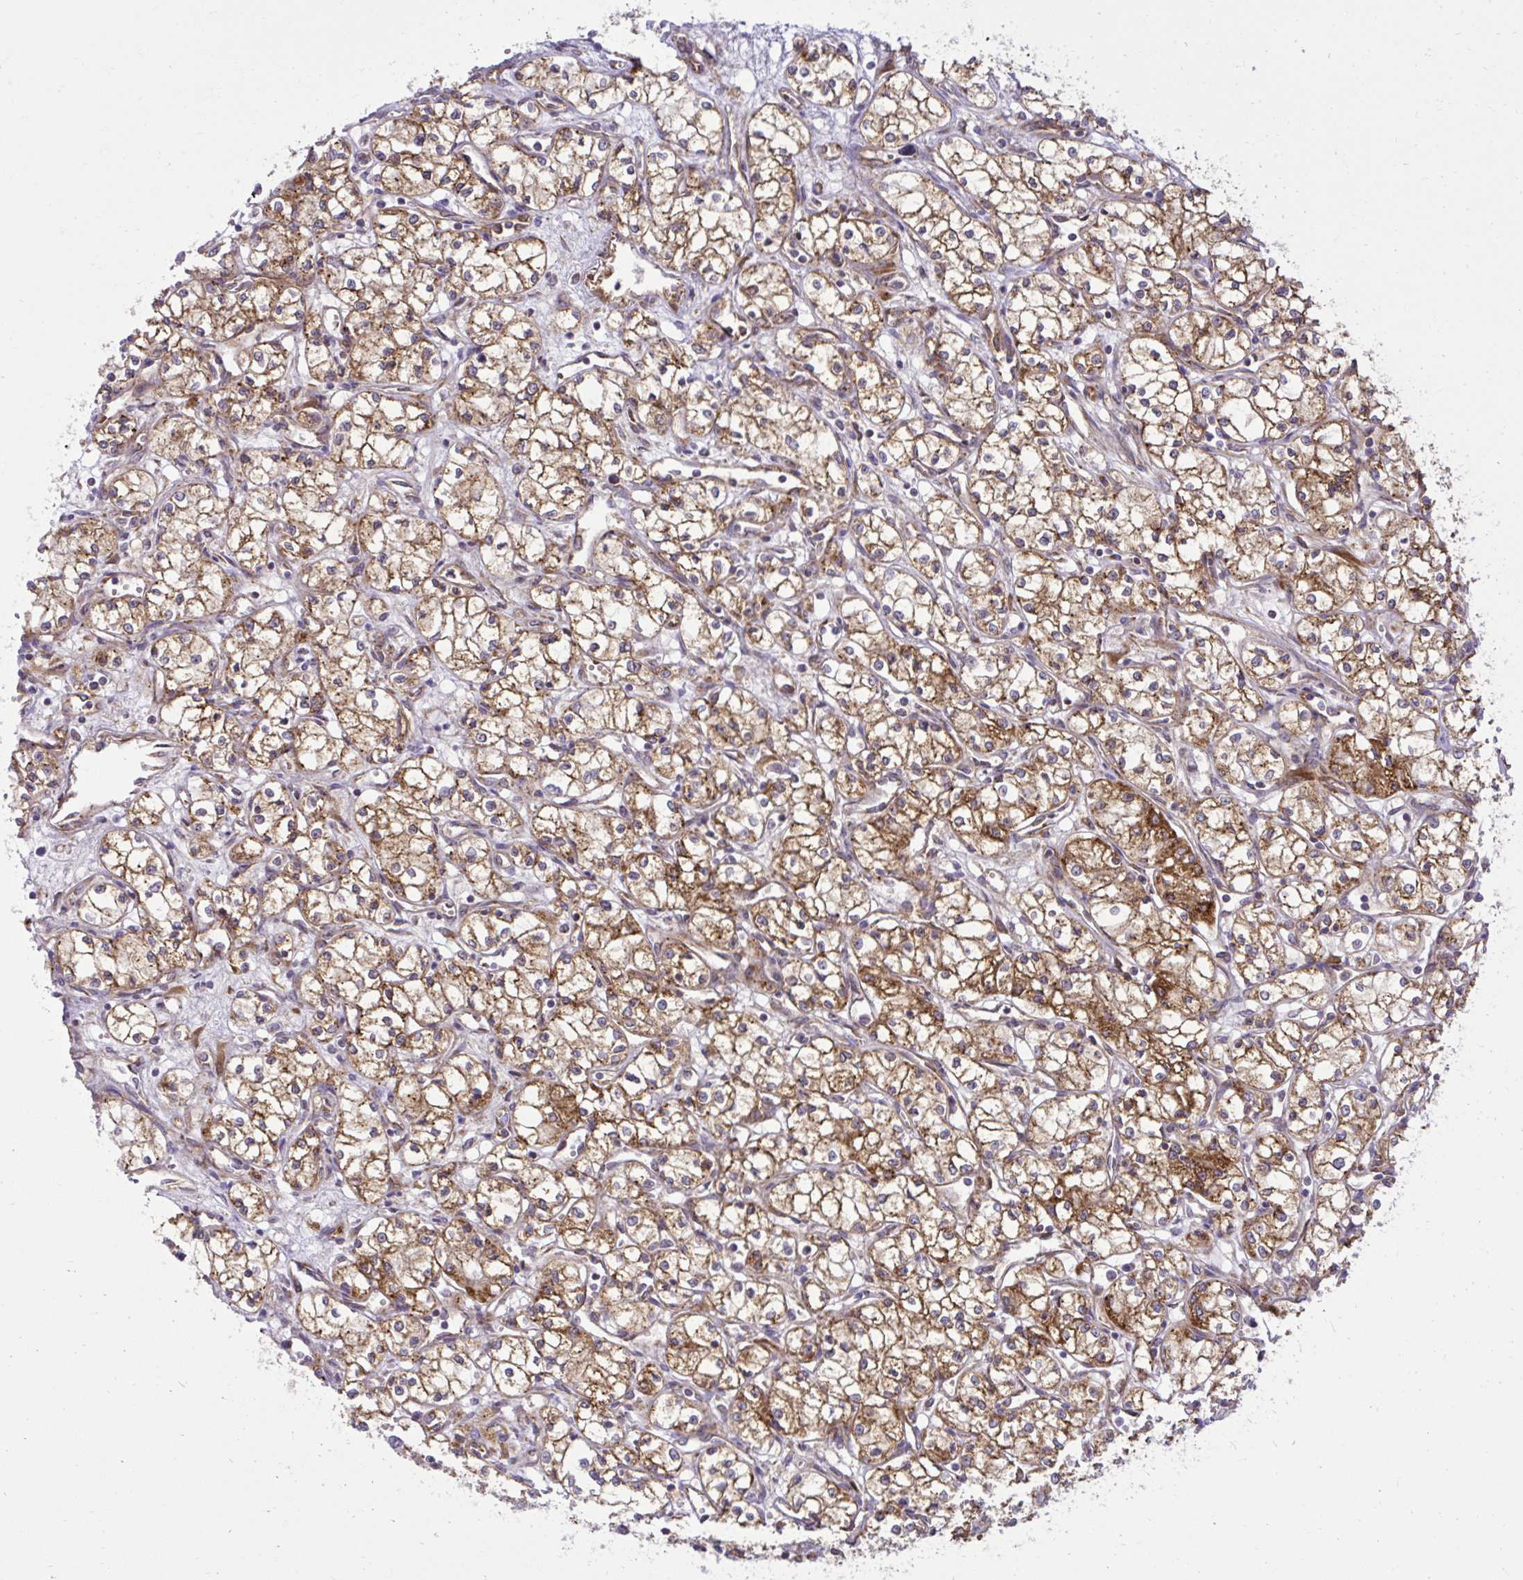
{"staining": {"intensity": "moderate", "quantity": ">75%", "location": "cytoplasmic/membranous"}, "tissue": "renal cancer", "cell_type": "Tumor cells", "image_type": "cancer", "snomed": [{"axis": "morphology", "description": "Normal tissue, NOS"}, {"axis": "morphology", "description": "Adenocarcinoma, NOS"}, {"axis": "topography", "description": "Kidney"}], "caption": "There is medium levels of moderate cytoplasmic/membranous positivity in tumor cells of adenocarcinoma (renal), as demonstrated by immunohistochemical staining (brown color).", "gene": "LIMS1", "patient": {"sex": "male", "age": 59}}